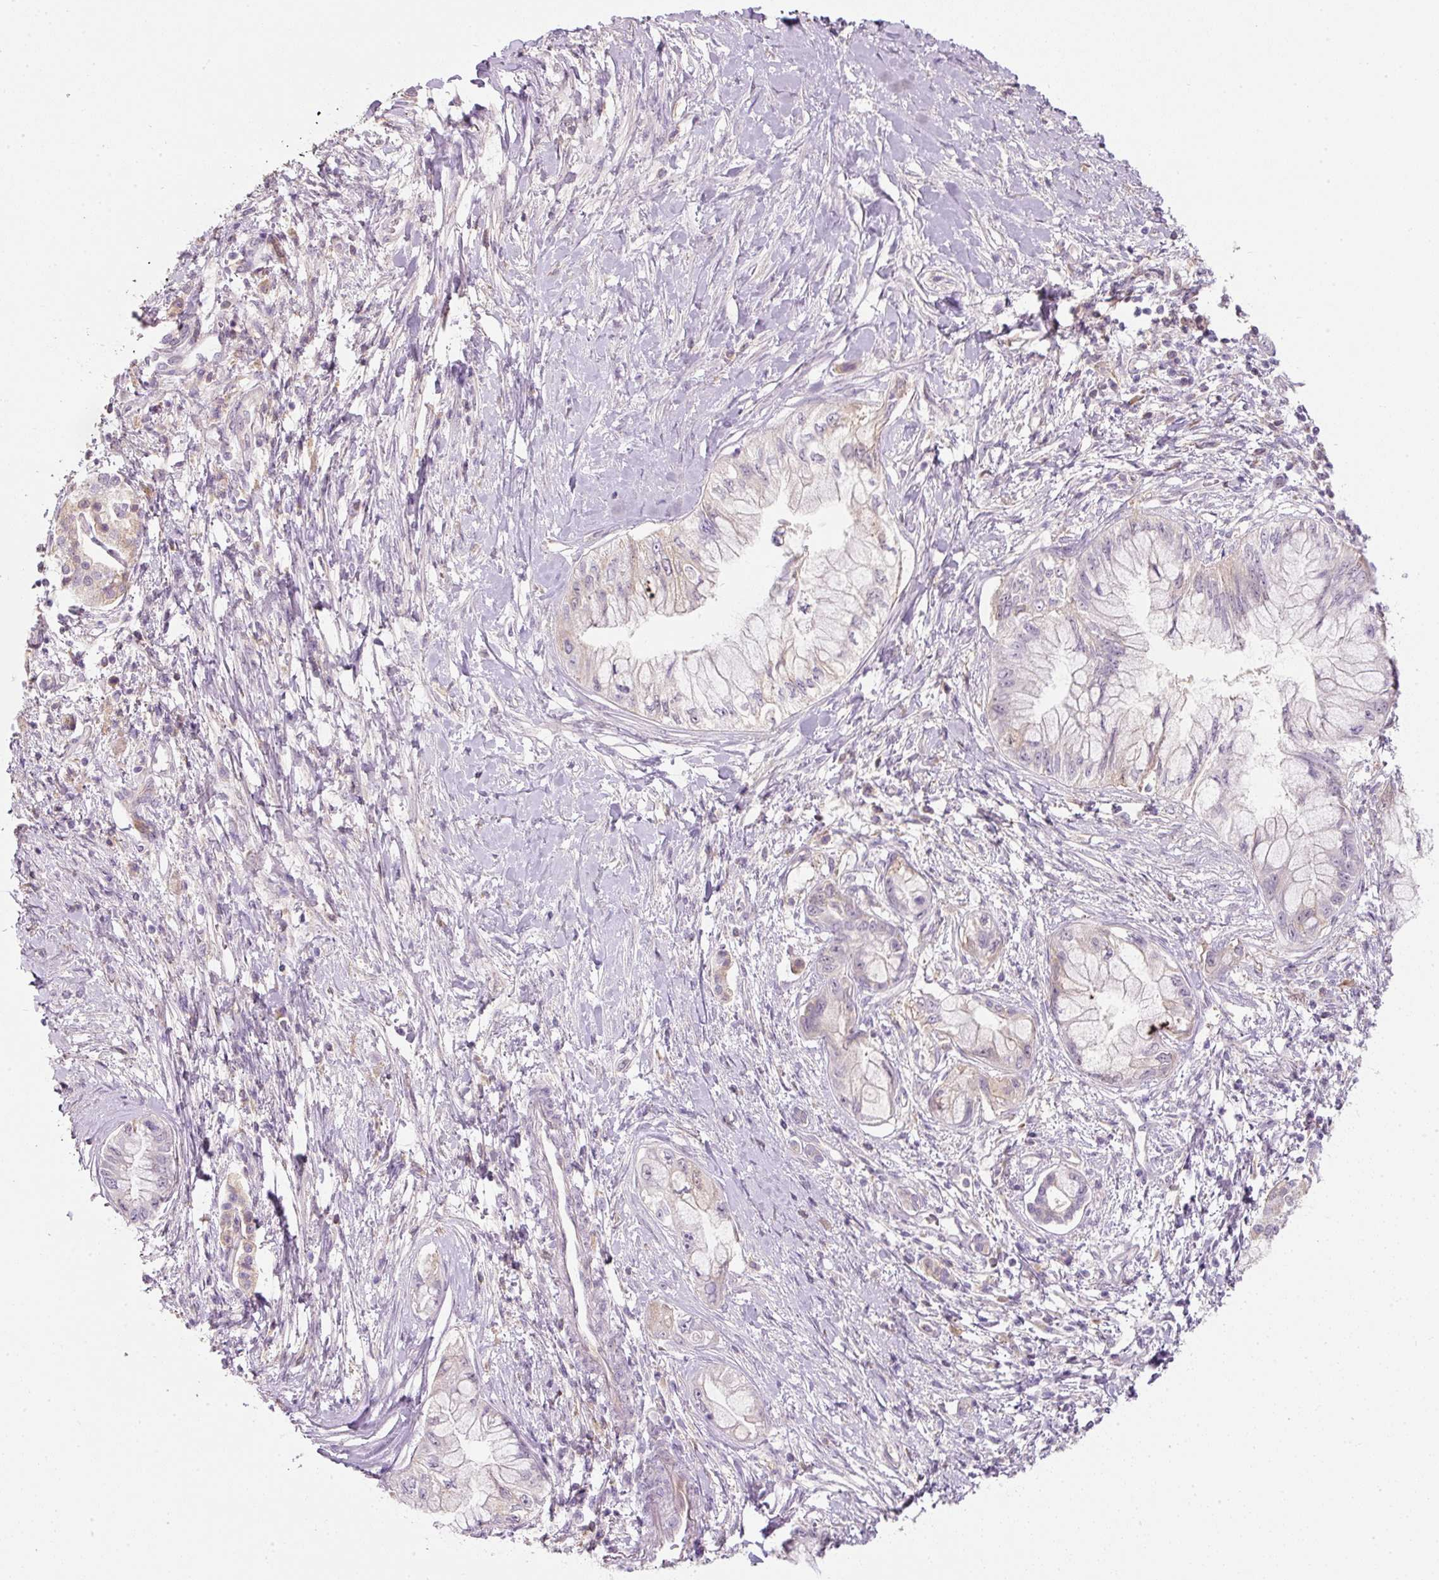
{"staining": {"intensity": "weak", "quantity": "<25%", "location": "cytoplasmic/membranous"}, "tissue": "pancreatic cancer", "cell_type": "Tumor cells", "image_type": "cancer", "snomed": [{"axis": "morphology", "description": "Adenocarcinoma, NOS"}, {"axis": "topography", "description": "Pancreas"}], "caption": "High magnification brightfield microscopy of pancreatic cancer (adenocarcinoma) stained with DAB (3,3'-diaminobenzidine) (brown) and counterstained with hematoxylin (blue): tumor cells show no significant expression.", "gene": "TMEM37", "patient": {"sex": "male", "age": 48}}